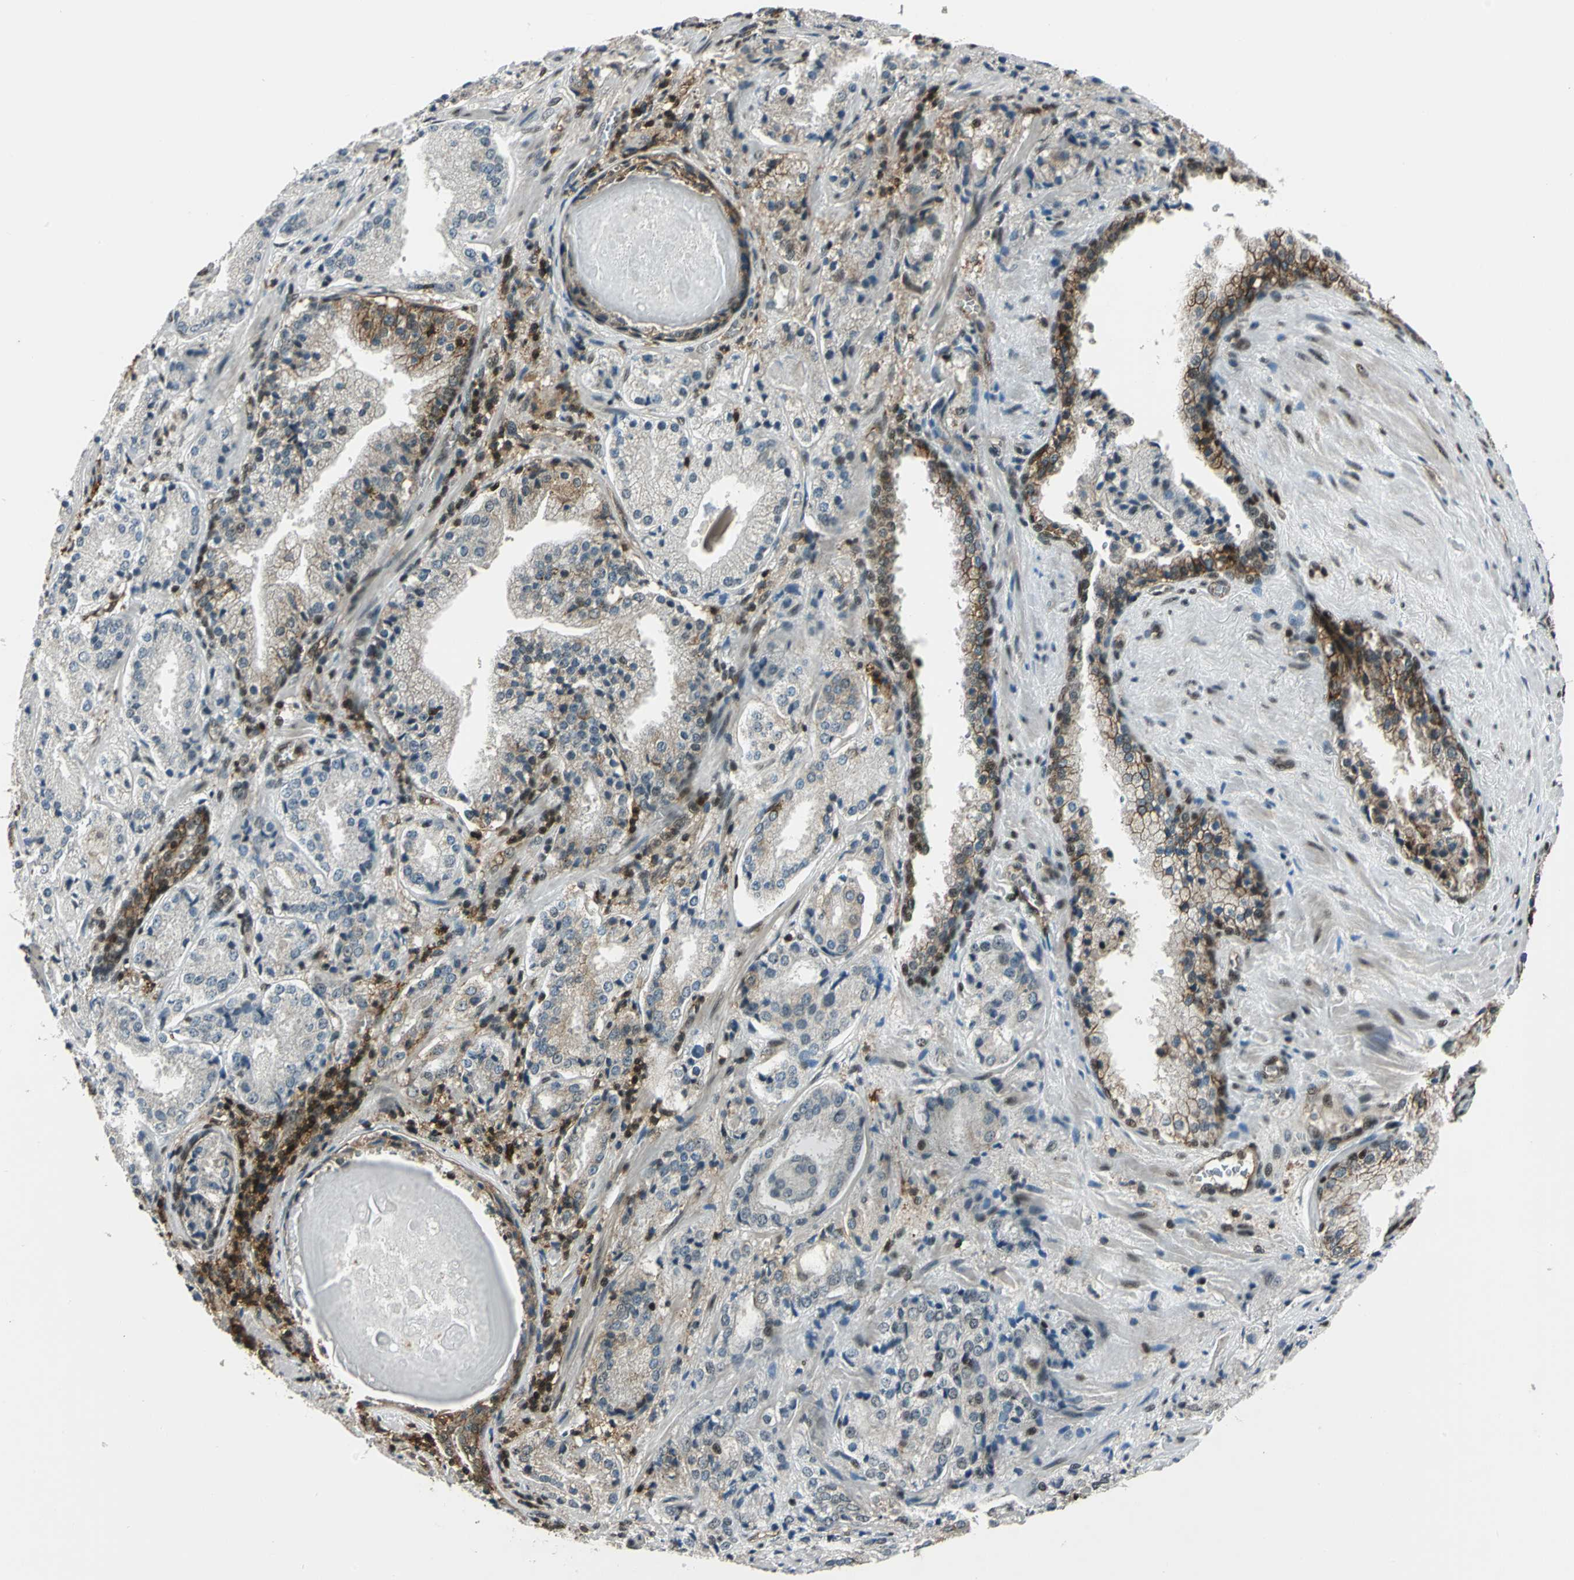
{"staining": {"intensity": "moderate", "quantity": "25%-75%", "location": "cytoplasmic/membranous,nuclear"}, "tissue": "prostate cancer", "cell_type": "Tumor cells", "image_type": "cancer", "snomed": [{"axis": "morphology", "description": "Adenocarcinoma, High grade"}, {"axis": "topography", "description": "Prostate"}], "caption": "The photomicrograph demonstrates staining of prostate cancer, revealing moderate cytoplasmic/membranous and nuclear protein staining (brown color) within tumor cells.", "gene": "NR2C2", "patient": {"sex": "male", "age": 58}}